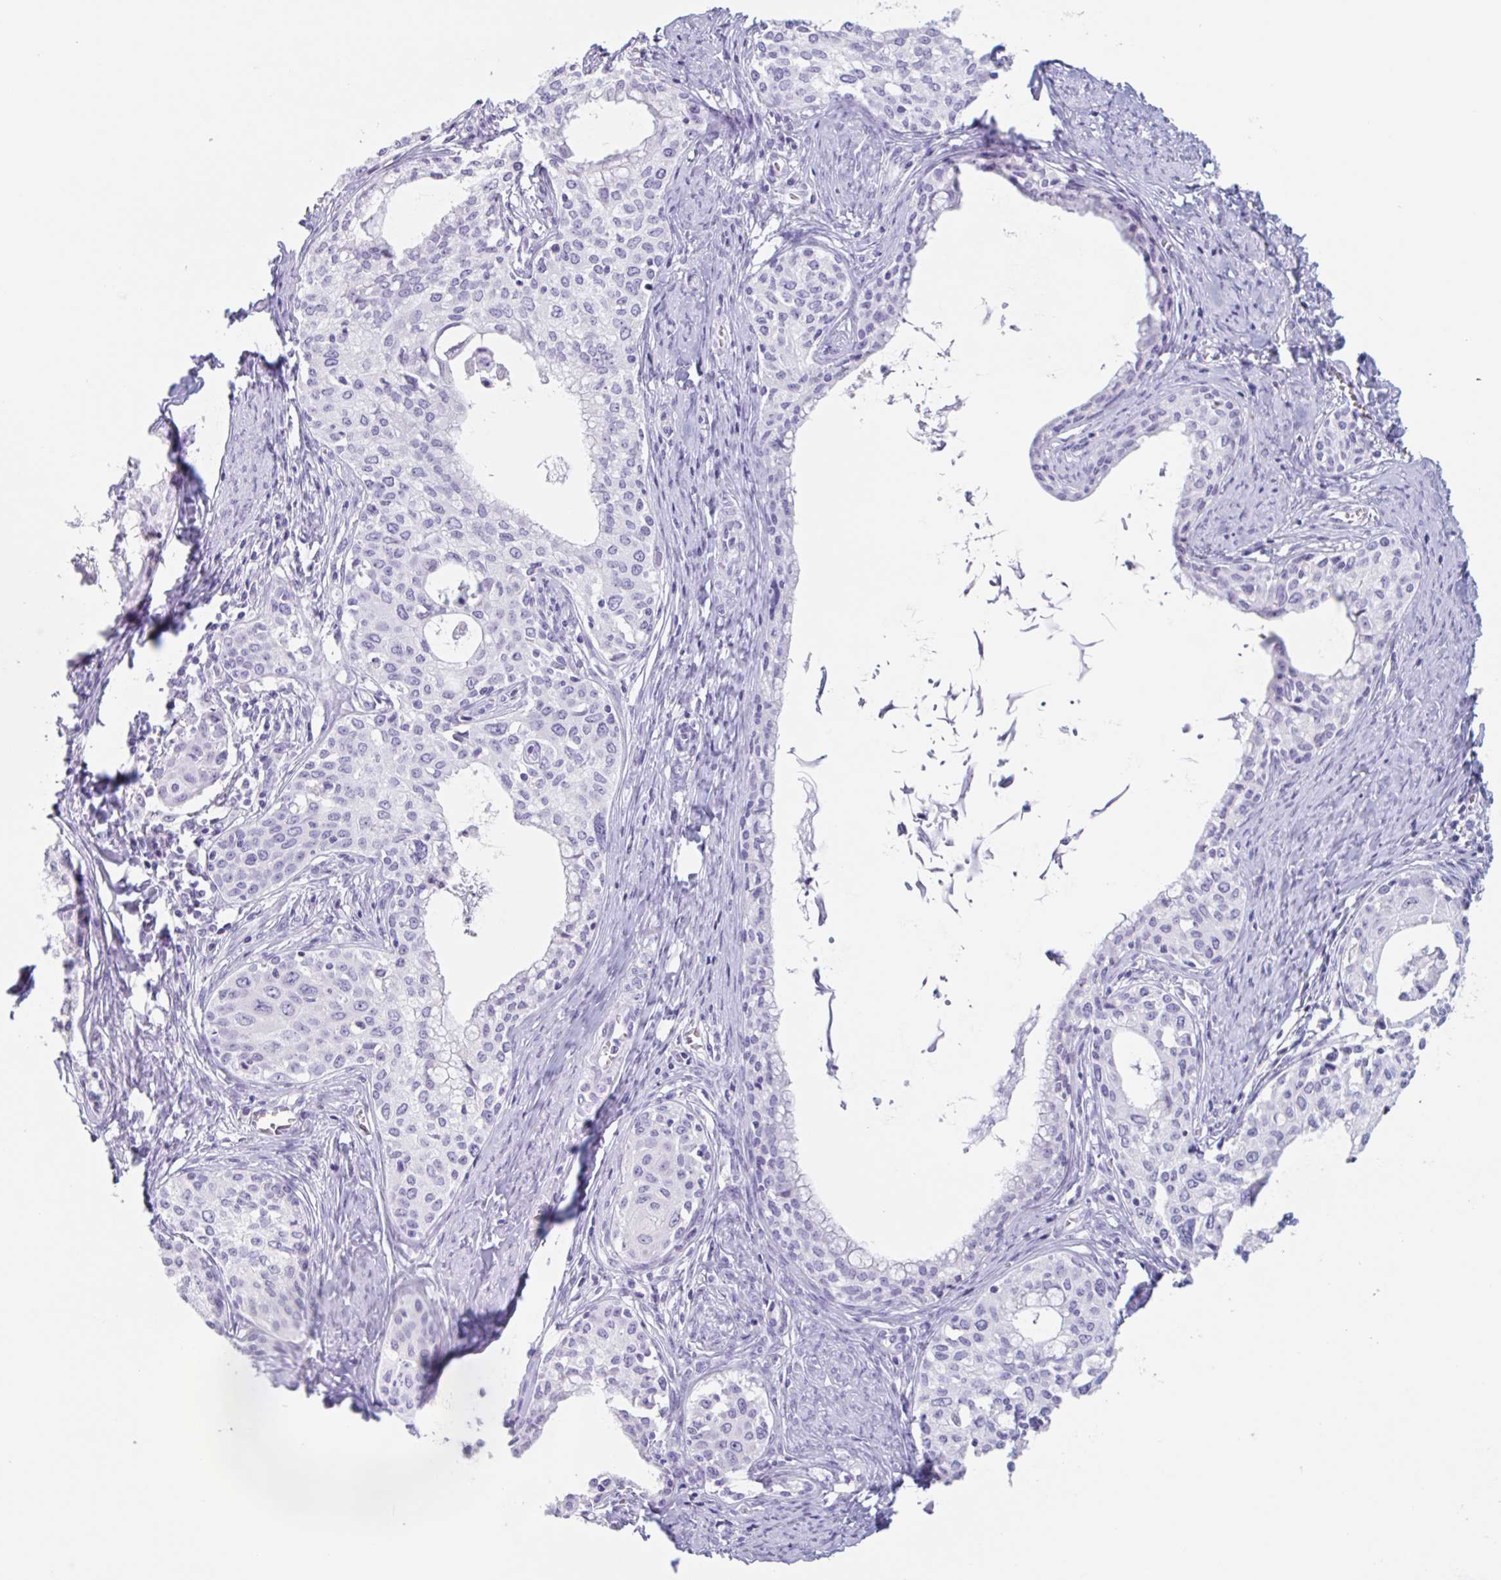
{"staining": {"intensity": "negative", "quantity": "none", "location": "none"}, "tissue": "cervical cancer", "cell_type": "Tumor cells", "image_type": "cancer", "snomed": [{"axis": "morphology", "description": "Squamous cell carcinoma, NOS"}, {"axis": "morphology", "description": "Adenocarcinoma, NOS"}, {"axis": "topography", "description": "Cervix"}], "caption": "A photomicrograph of cervical cancer stained for a protein reveals no brown staining in tumor cells.", "gene": "EMC4", "patient": {"sex": "female", "age": 52}}